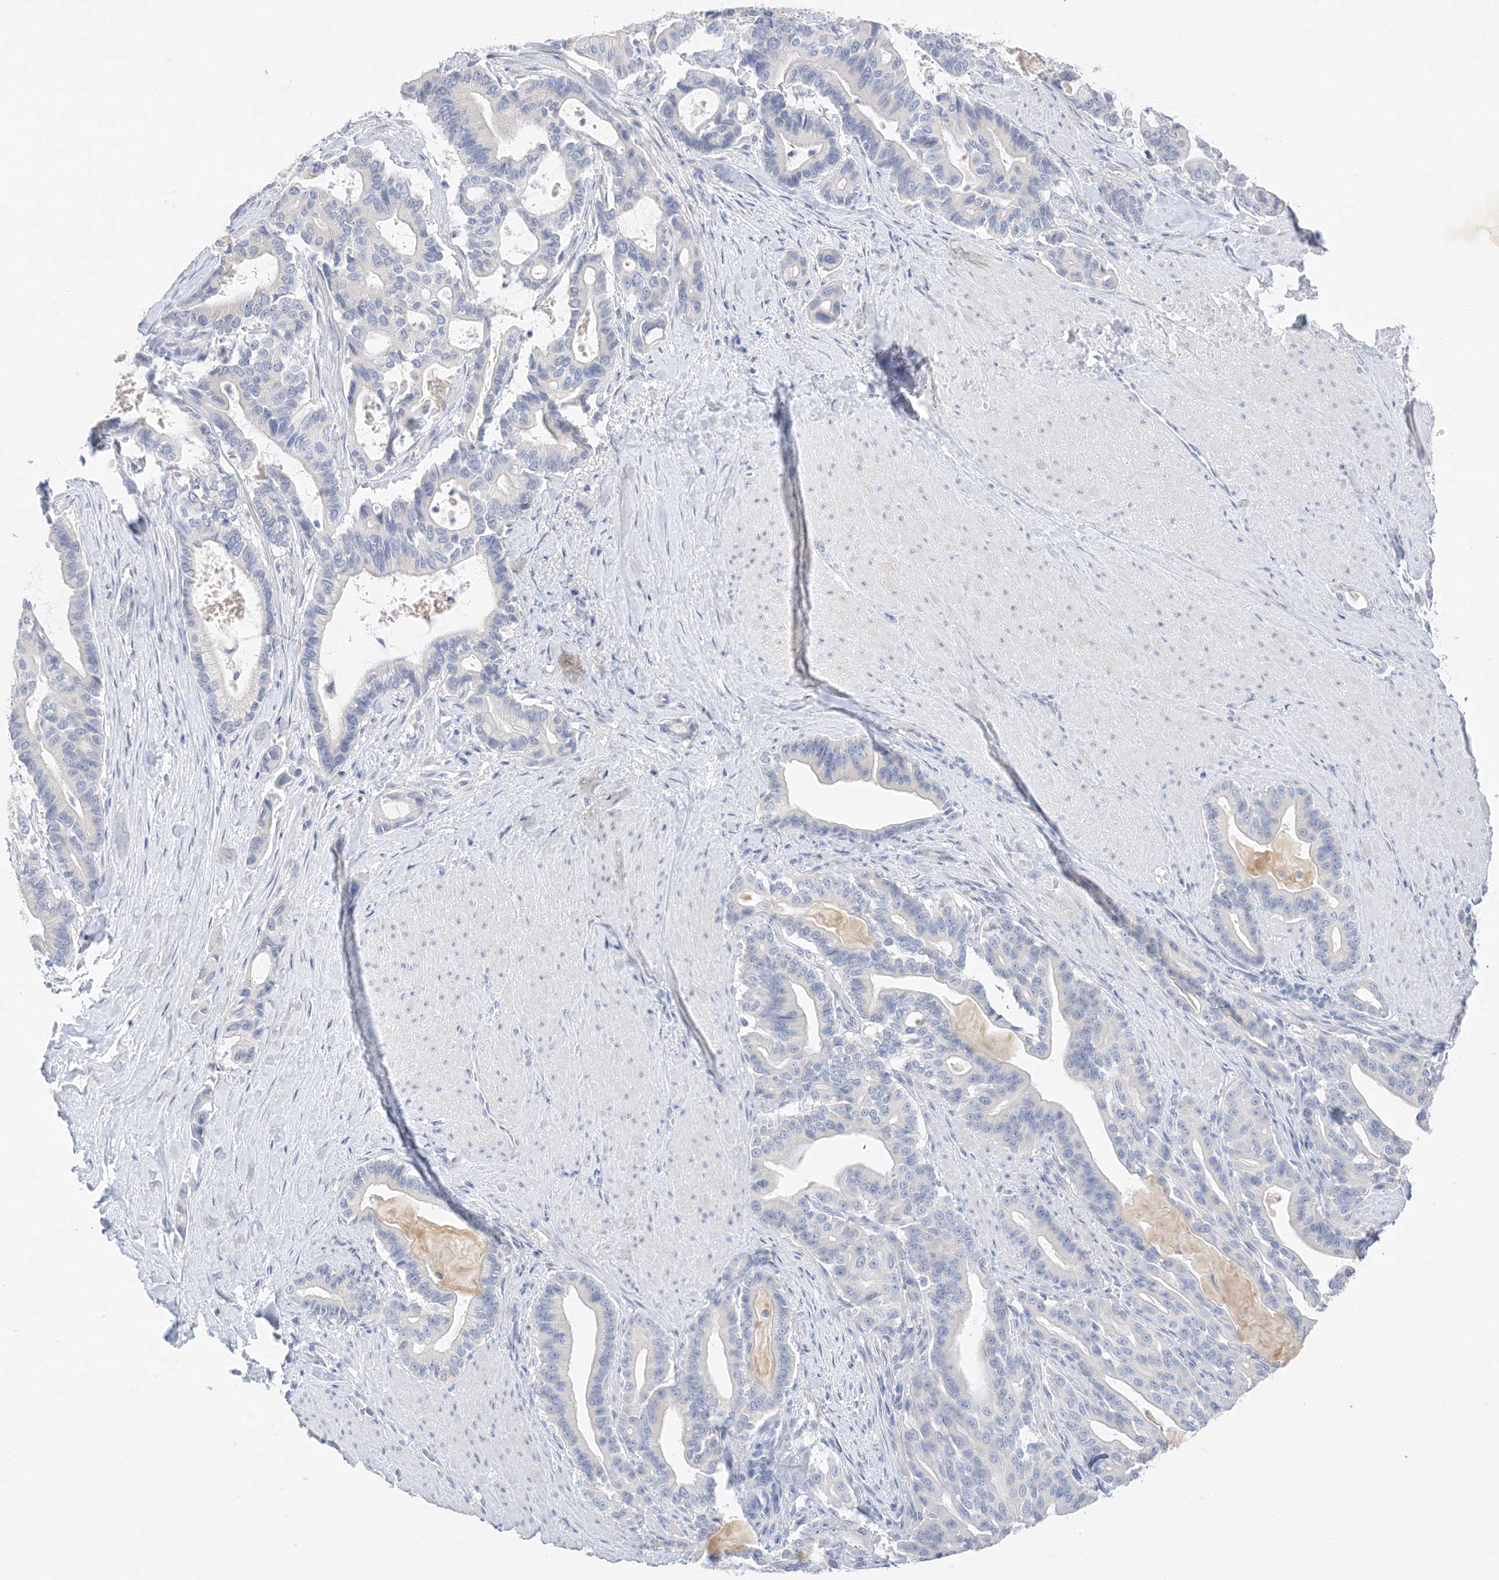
{"staining": {"intensity": "negative", "quantity": "none", "location": "none"}, "tissue": "pancreatic cancer", "cell_type": "Tumor cells", "image_type": "cancer", "snomed": [{"axis": "morphology", "description": "Adenocarcinoma, NOS"}, {"axis": "topography", "description": "Pancreas"}], "caption": "Tumor cells show no significant positivity in pancreatic cancer (adenocarcinoma).", "gene": "MUC17", "patient": {"sex": "male", "age": 63}}